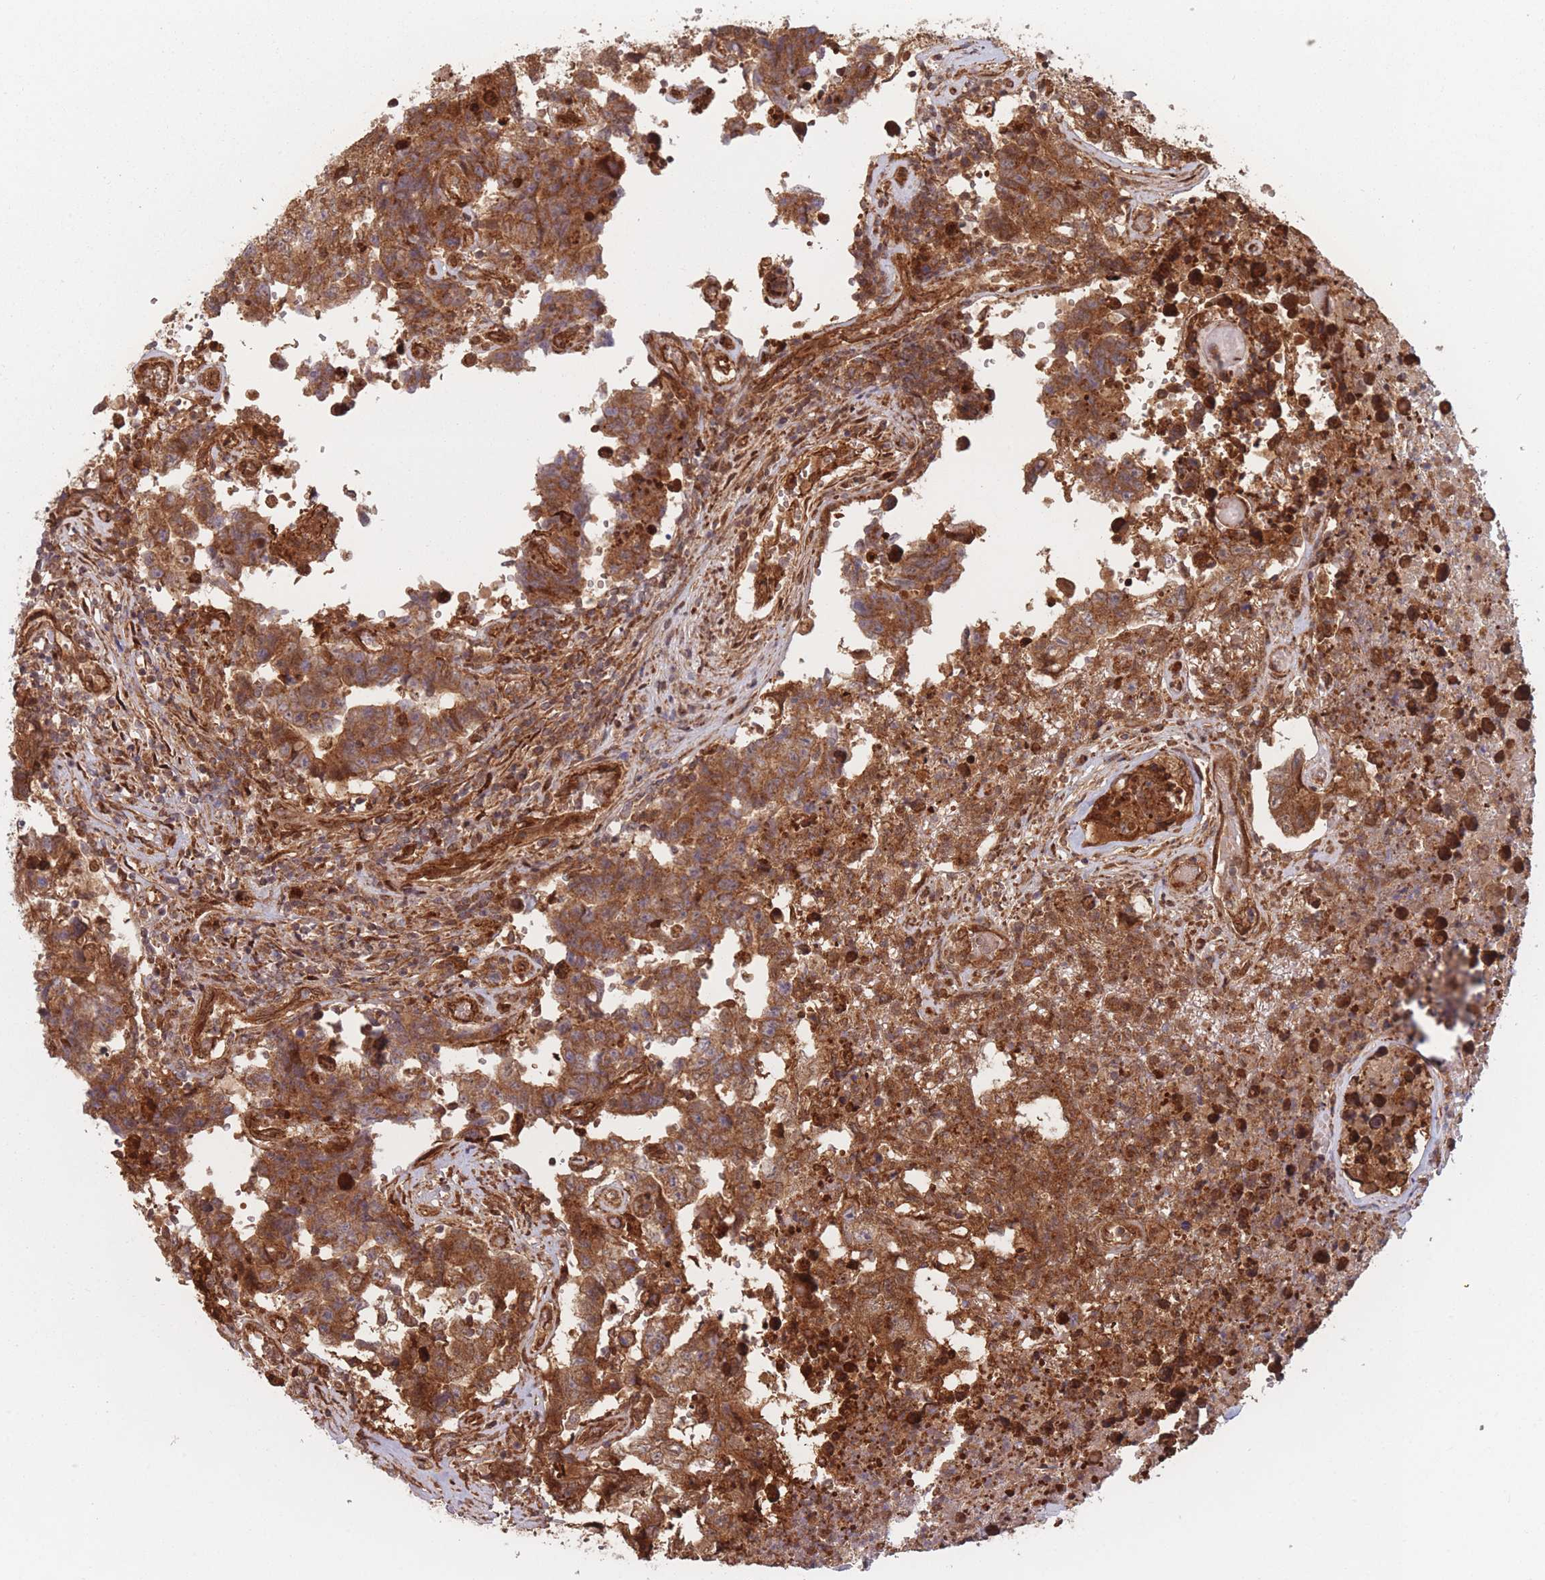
{"staining": {"intensity": "moderate", "quantity": ">75%", "location": "cytoplasmic/membranous"}, "tissue": "testis cancer", "cell_type": "Tumor cells", "image_type": "cancer", "snomed": [{"axis": "morphology", "description": "Normal tissue, NOS"}, {"axis": "morphology", "description": "Carcinoma, Embryonal, NOS"}, {"axis": "topography", "description": "Testis"}, {"axis": "topography", "description": "Epididymis"}], "caption": "Immunohistochemical staining of testis cancer (embryonal carcinoma) displays medium levels of moderate cytoplasmic/membranous positivity in approximately >75% of tumor cells. Using DAB (3,3'-diaminobenzidine) (brown) and hematoxylin (blue) stains, captured at high magnification using brightfield microscopy.", "gene": "PODXL2", "patient": {"sex": "male", "age": 25}}